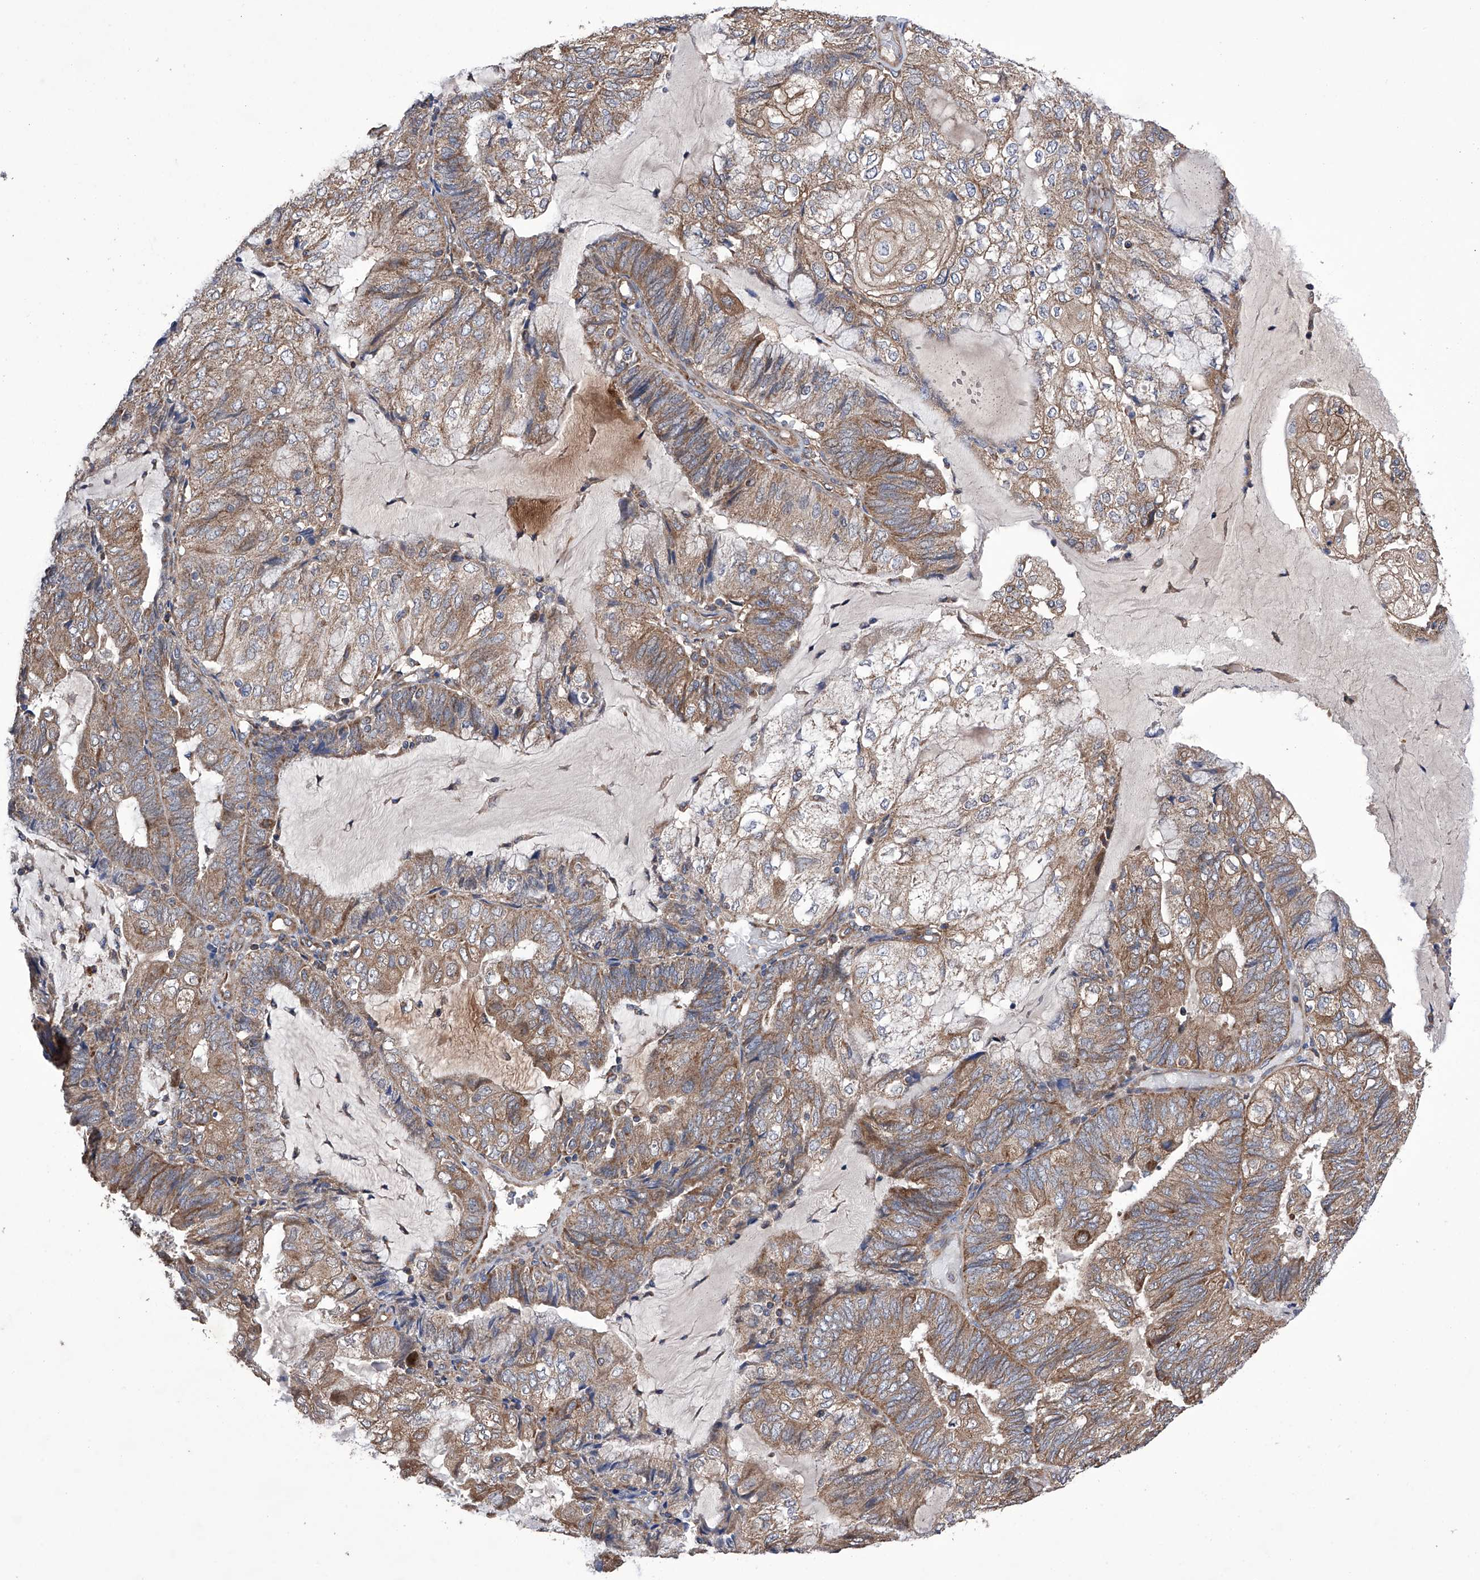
{"staining": {"intensity": "moderate", "quantity": ">75%", "location": "cytoplasmic/membranous"}, "tissue": "endometrial cancer", "cell_type": "Tumor cells", "image_type": "cancer", "snomed": [{"axis": "morphology", "description": "Adenocarcinoma, NOS"}, {"axis": "topography", "description": "Endometrium"}], "caption": "This micrograph shows immunohistochemistry staining of human endometrial cancer, with medium moderate cytoplasmic/membranous expression in approximately >75% of tumor cells.", "gene": "EFCAB2", "patient": {"sex": "female", "age": 81}}